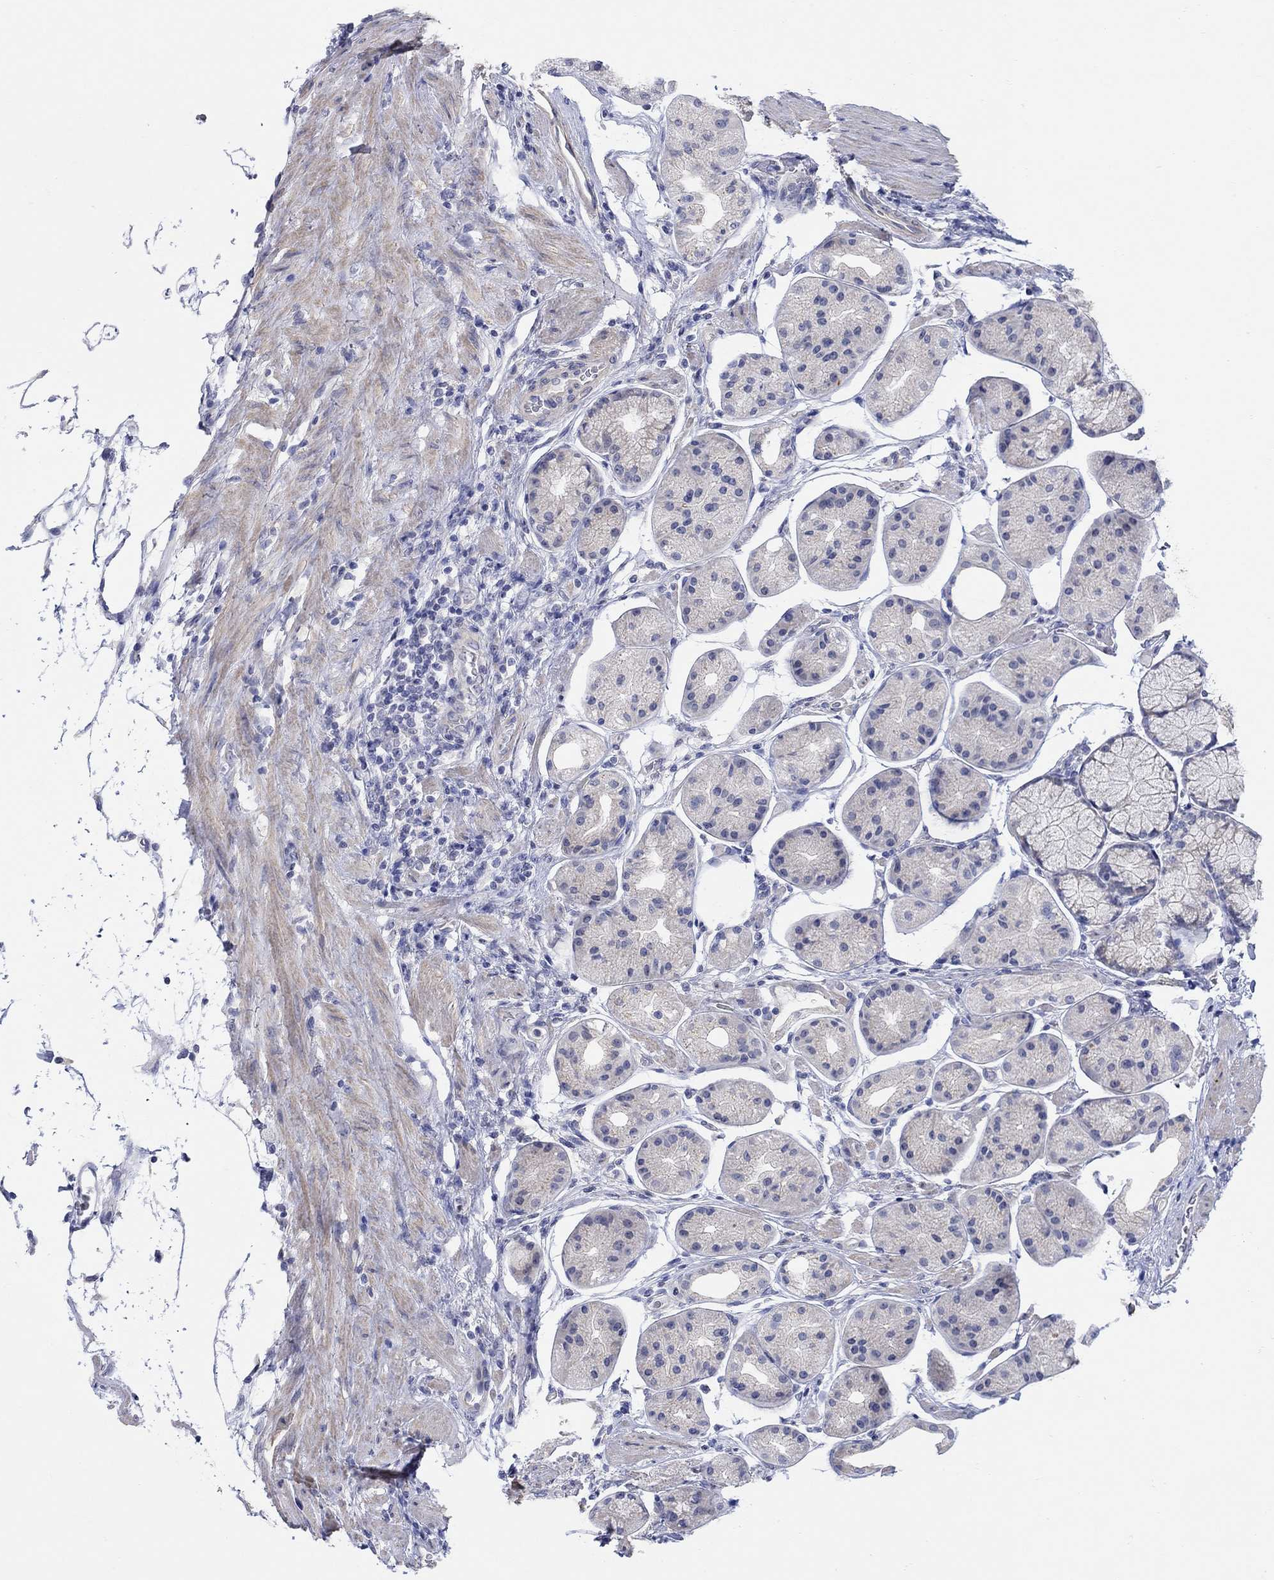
{"staining": {"intensity": "weak", "quantity": "<25%", "location": "cytoplasmic/membranous"}, "tissue": "stomach", "cell_type": "Glandular cells", "image_type": "normal", "snomed": [{"axis": "morphology", "description": "Normal tissue, NOS"}, {"axis": "morphology", "description": "Adenocarcinoma, NOS"}, {"axis": "morphology", "description": "Adenocarcinoma, High grade"}, {"axis": "topography", "description": "Stomach, upper"}, {"axis": "topography", "description": "Stomach"}], "caption": "There is no significant expression in glandular cells of stomach. (Stains: DAB (3,3'-diaminobenzidine) IHC with hematoxylin counter stain, Microscopy: brightfield microscopy at high magnification).", "gene": "KRT222", "patient": {"sex": "female", "age": 65}}